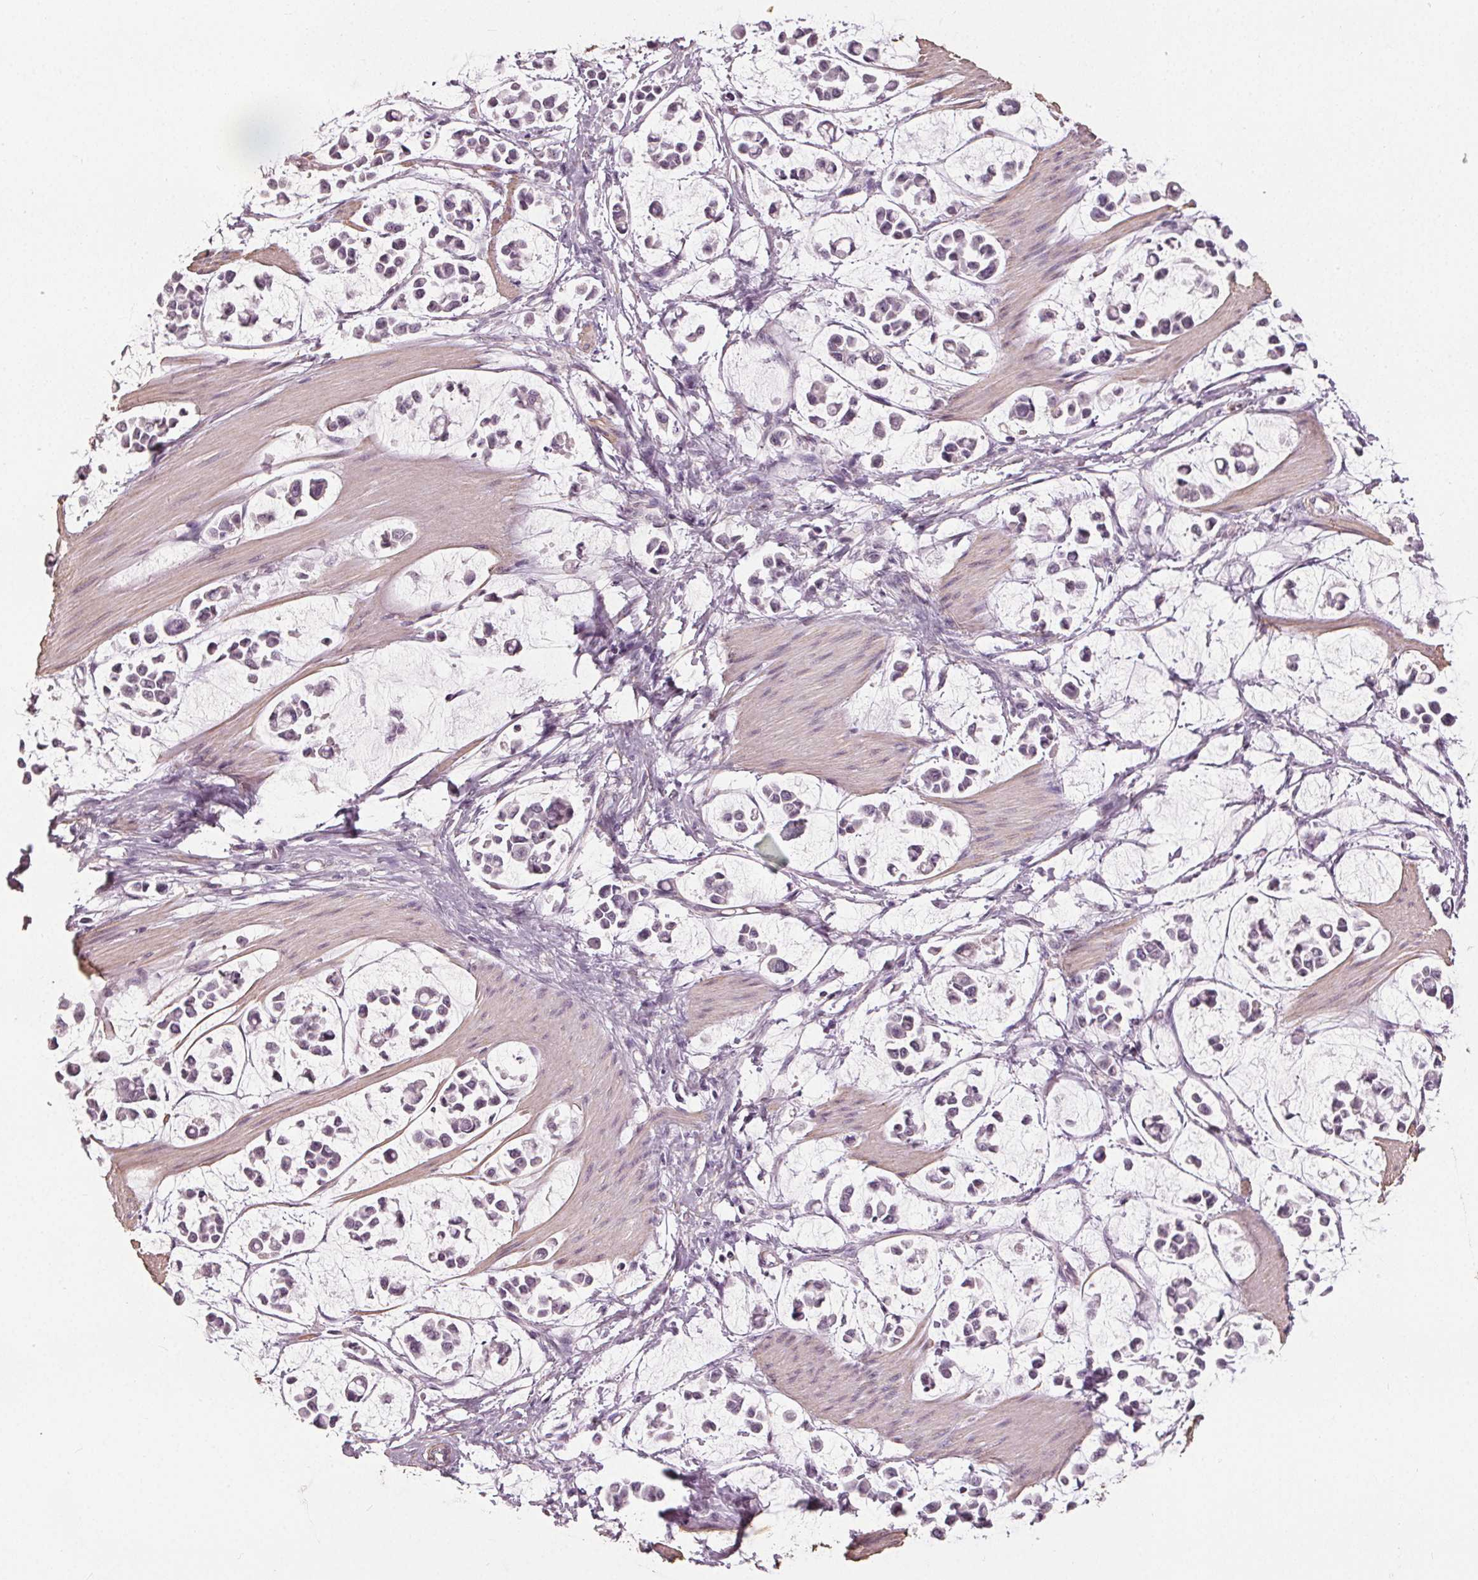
{"staining": {"intensity": "negative", "quantity": "none", "location": "none"}, "tissue": "stomach cancer", "cell_type": "Tumor cells", "image_type": "cancer", "snomed": [{"axis": "morphology", "description": "Adenocarcinoma, NOS"}, {"axis": "topography", "description": "Stomach"}], "caption": "Histopathology image shows no protein positivity in tumor cells of adenocarcinoma (stomach) tissue.", "gene": "PKP1", "patient": {"sex": "male", "age": 82}}